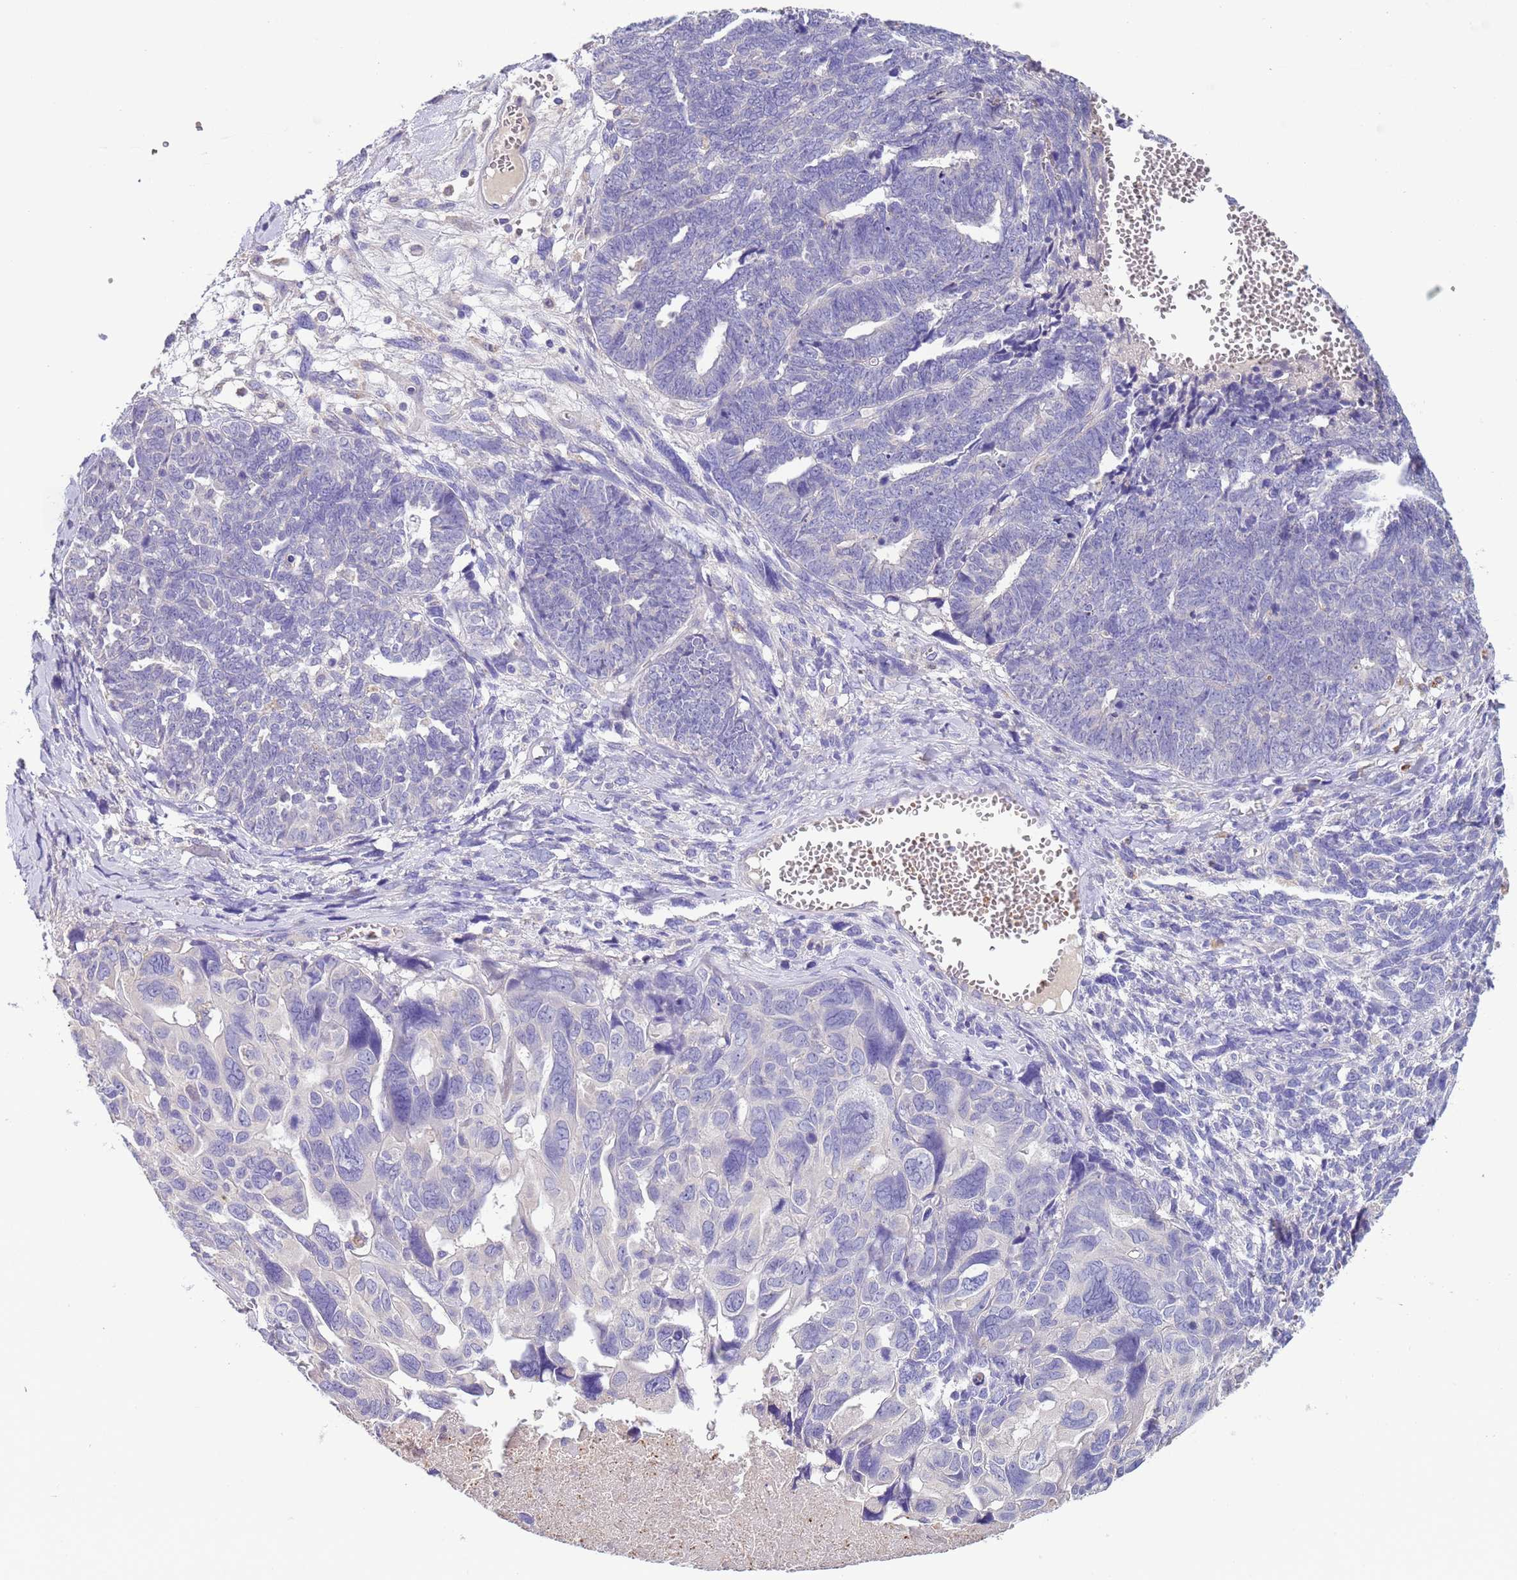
{"staining": {"intensity": "negative", "quantity": "none", "location": "none"}, "tissue": "ovarian cancer", "cell_type": "Tumor cells", "image_type": "cancer", "snomed": [{"axis": "morphology", "description": "Cystadenocarcinoma, serous, NOS"}, {"axis": "topography", "description": "Ovary"}], "caption": "An image of ovarian cancer (serous cystadenocarcinoma) stained for a protein shows no brown staining in tumor cells.", "gene": "SLC24A3", "patient": {"sex": "female", "age": 79}}